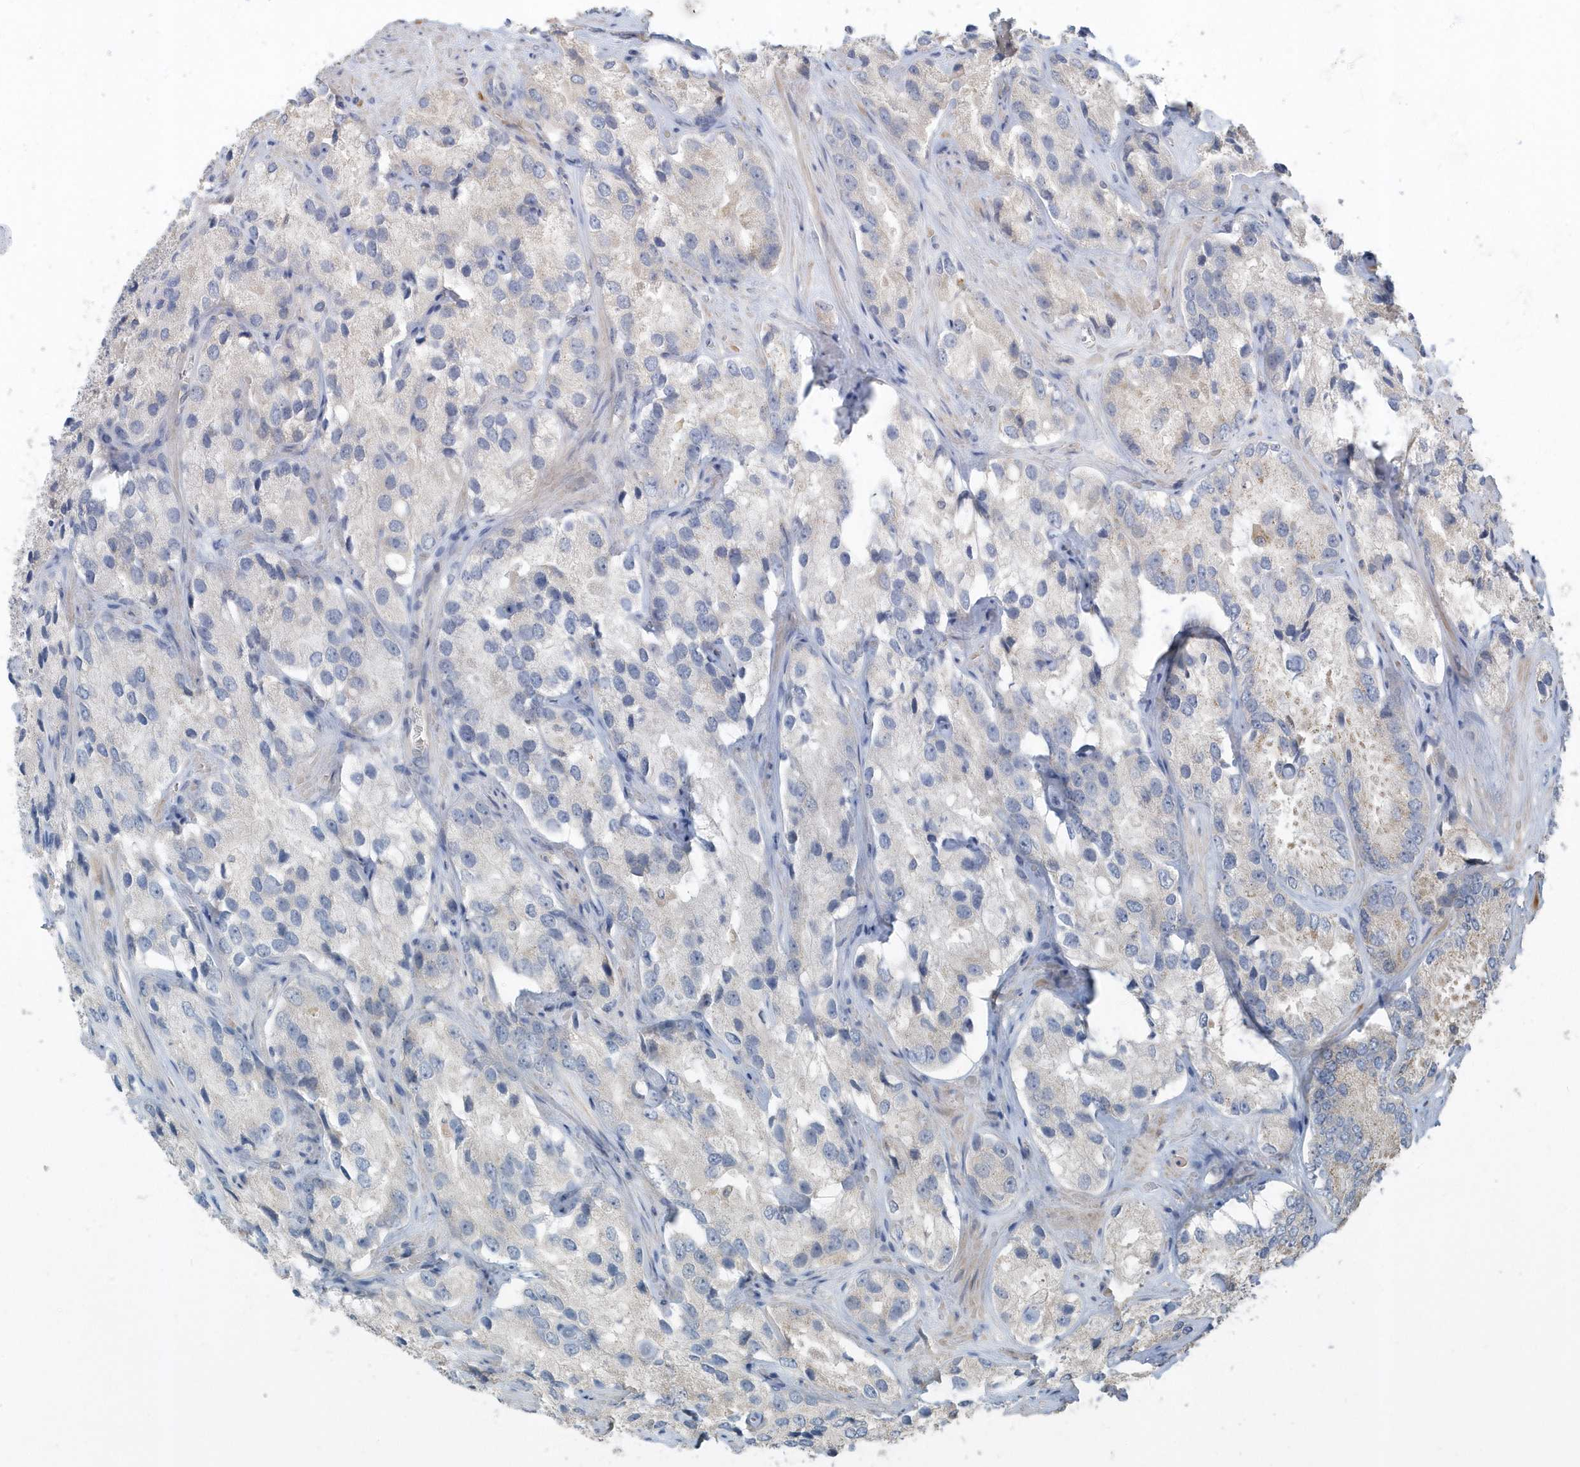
{"staining": {"intensity": "negative", "quantity": "none", "location": "none"}, "tissue": "prostate cancer", "cell_type": "Tumor cells", "image_type": "cancer", "snomed": [{"axis": "morphology", "description": "Adenocarcinoma, High grade"}, {"axis": "topography", "description": "Prostate"}], "caption": "Prostate high-grade adenocarcinoma was stained to show a protein in brown. There is no significant staining in tumor cells.", "gene": "USP53", "patient": {"sex": "male", "age": 66}}